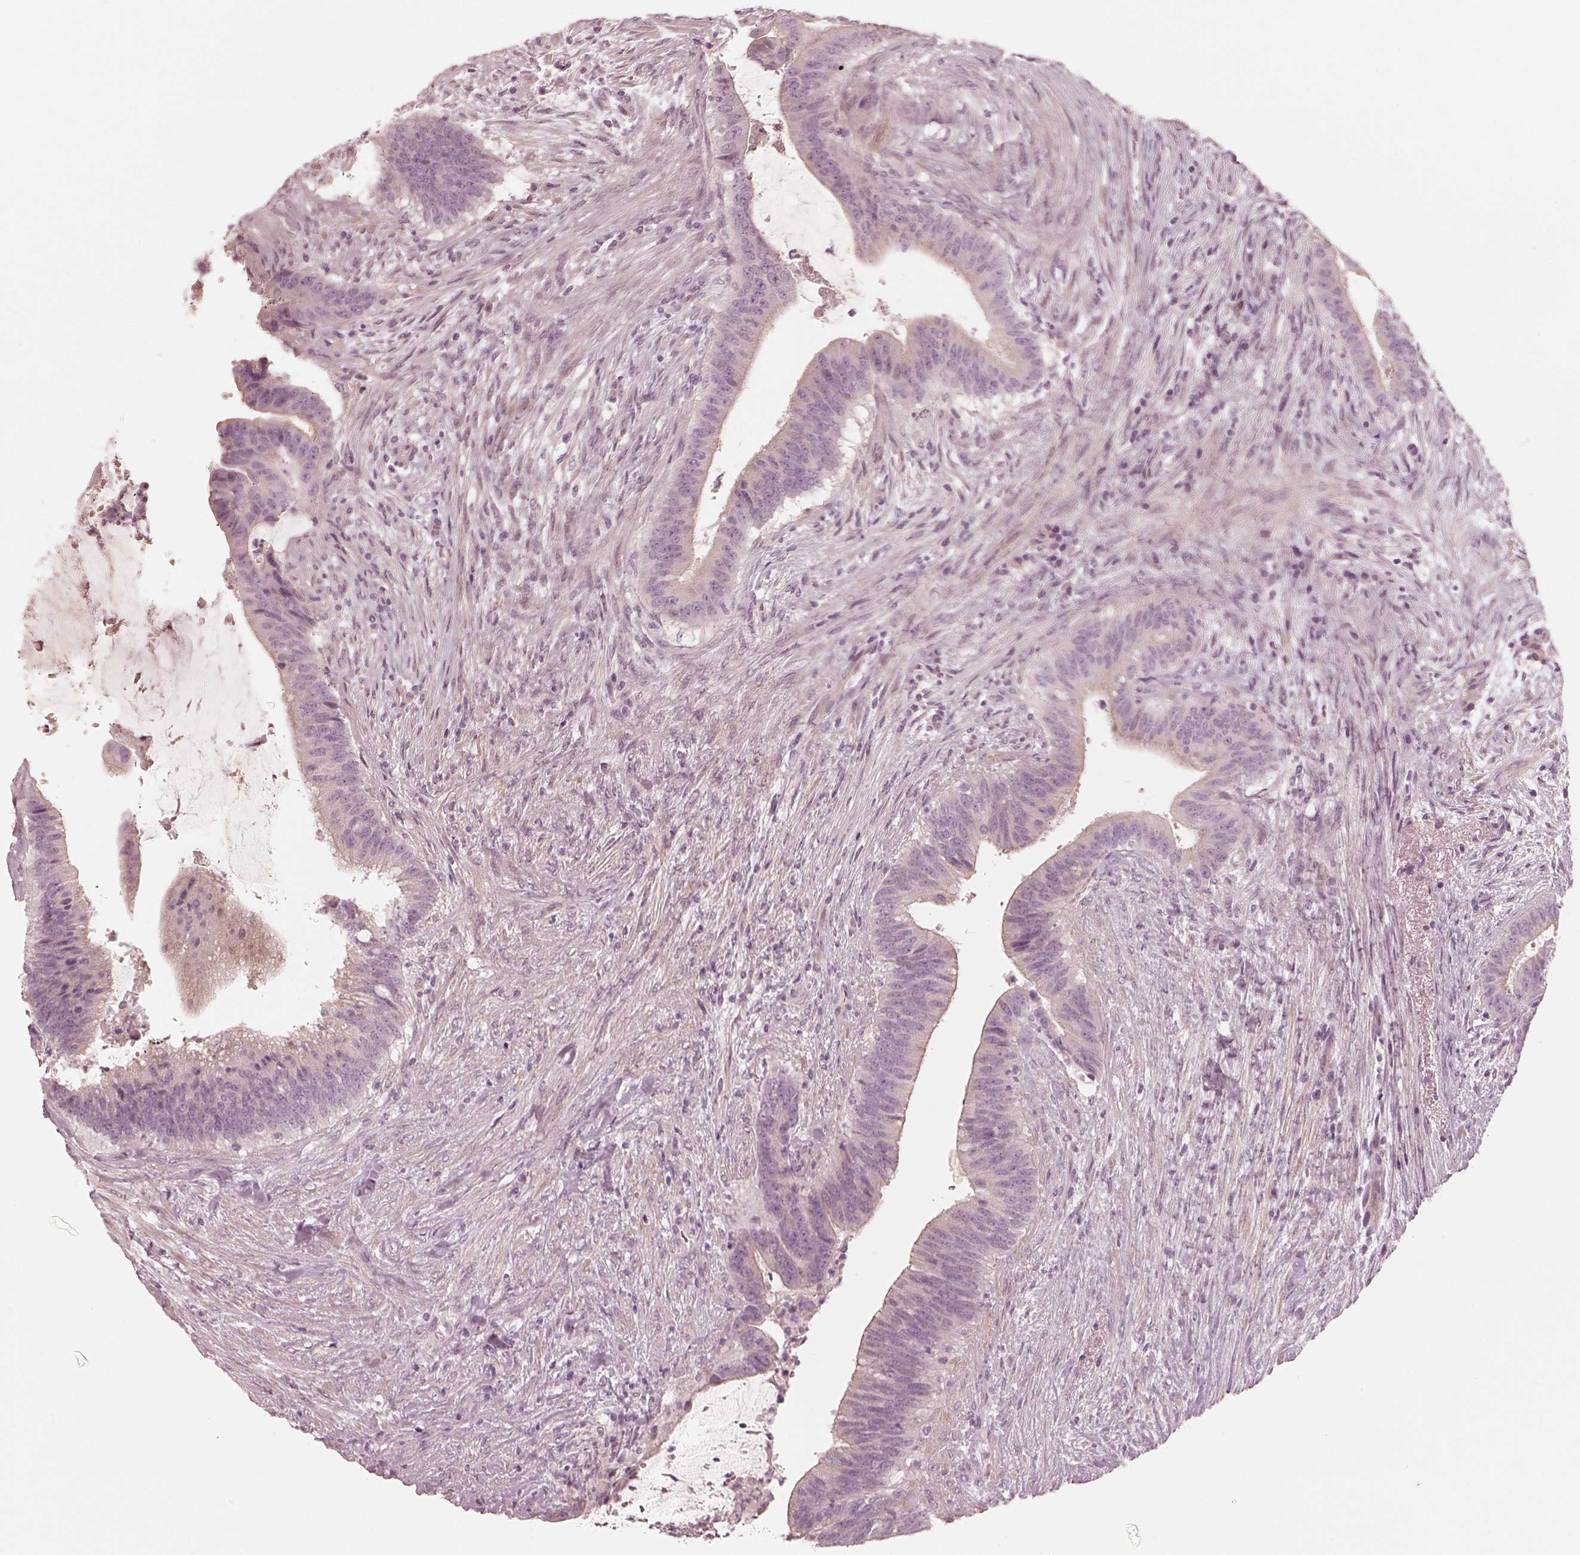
{"staining": {"intensity": "negative", "quantity": "none", "location": "none"}, "tissue": "colorectal cancer", "cell_type": "Tumor cells", "image_type": "cancer", "snomed": [{"axis": "morphology", "description": "Adenocarcinoma, NOS"}, {"axis": "topography", "description": "Colon"}], "caption": "Immunohistochemical staining of human colorectal adenocarcinoma reveals no significant expression in tumor cells.", "gene": "SPATA24", "patient": {"sex": "female", "age": 43}}